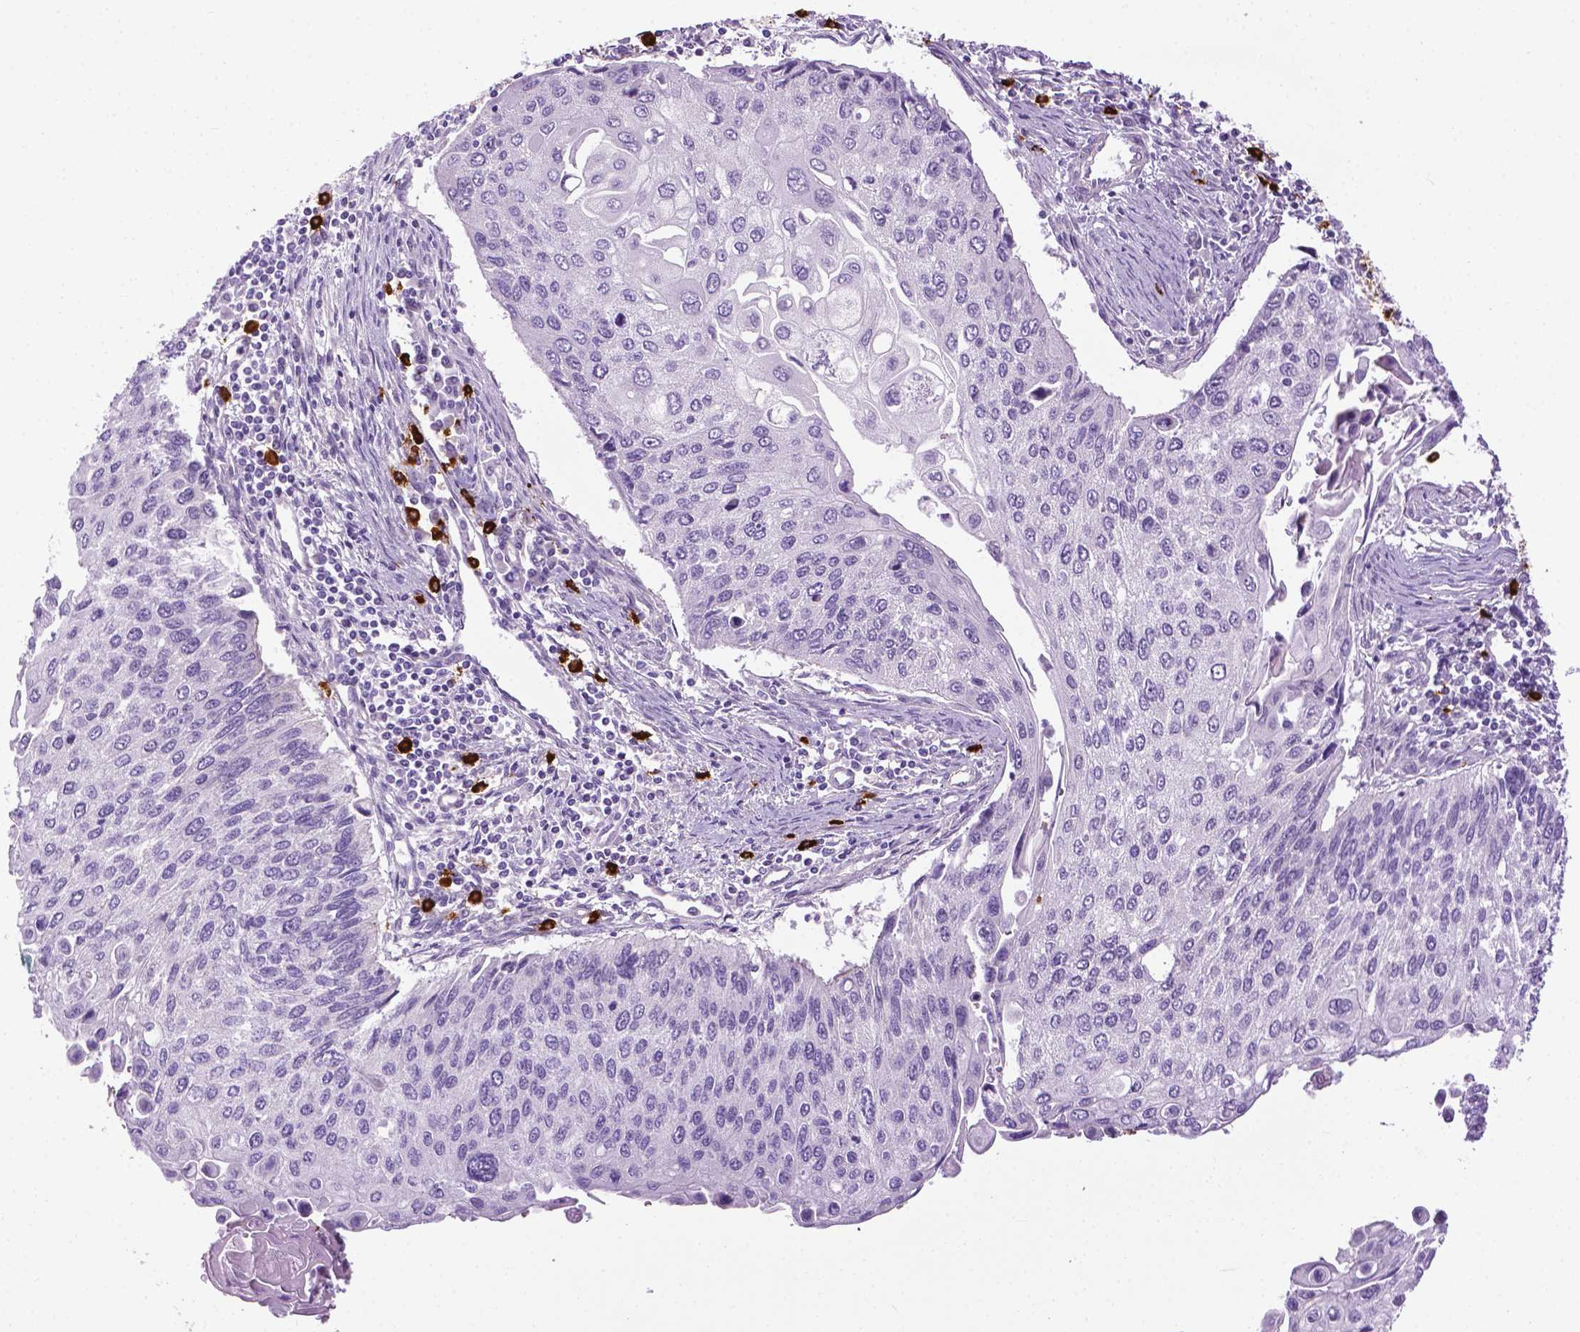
{"staining": {"intensity": "negative", "quantity": "none", "location": "none"}, "tissue": "lung cancer", "cell_type": "Tumor cells", "image_type": "cancer", "snomed": [{"axis": "morphology", "description": "Squamous cell carcinoma, NOS"}, {"axis": "morphology", "description": "Squamous cell carcinoma, metastatic, NOS"}, {"axis": "topography", "description": "Lung"}], "caption": "Image shows no significant protein expression in tumor cells of lung cancer (metastatic squamous cell carcinoma).", "gene": "SPECC1L", "patient": {"sex": "male", "age": 63}}